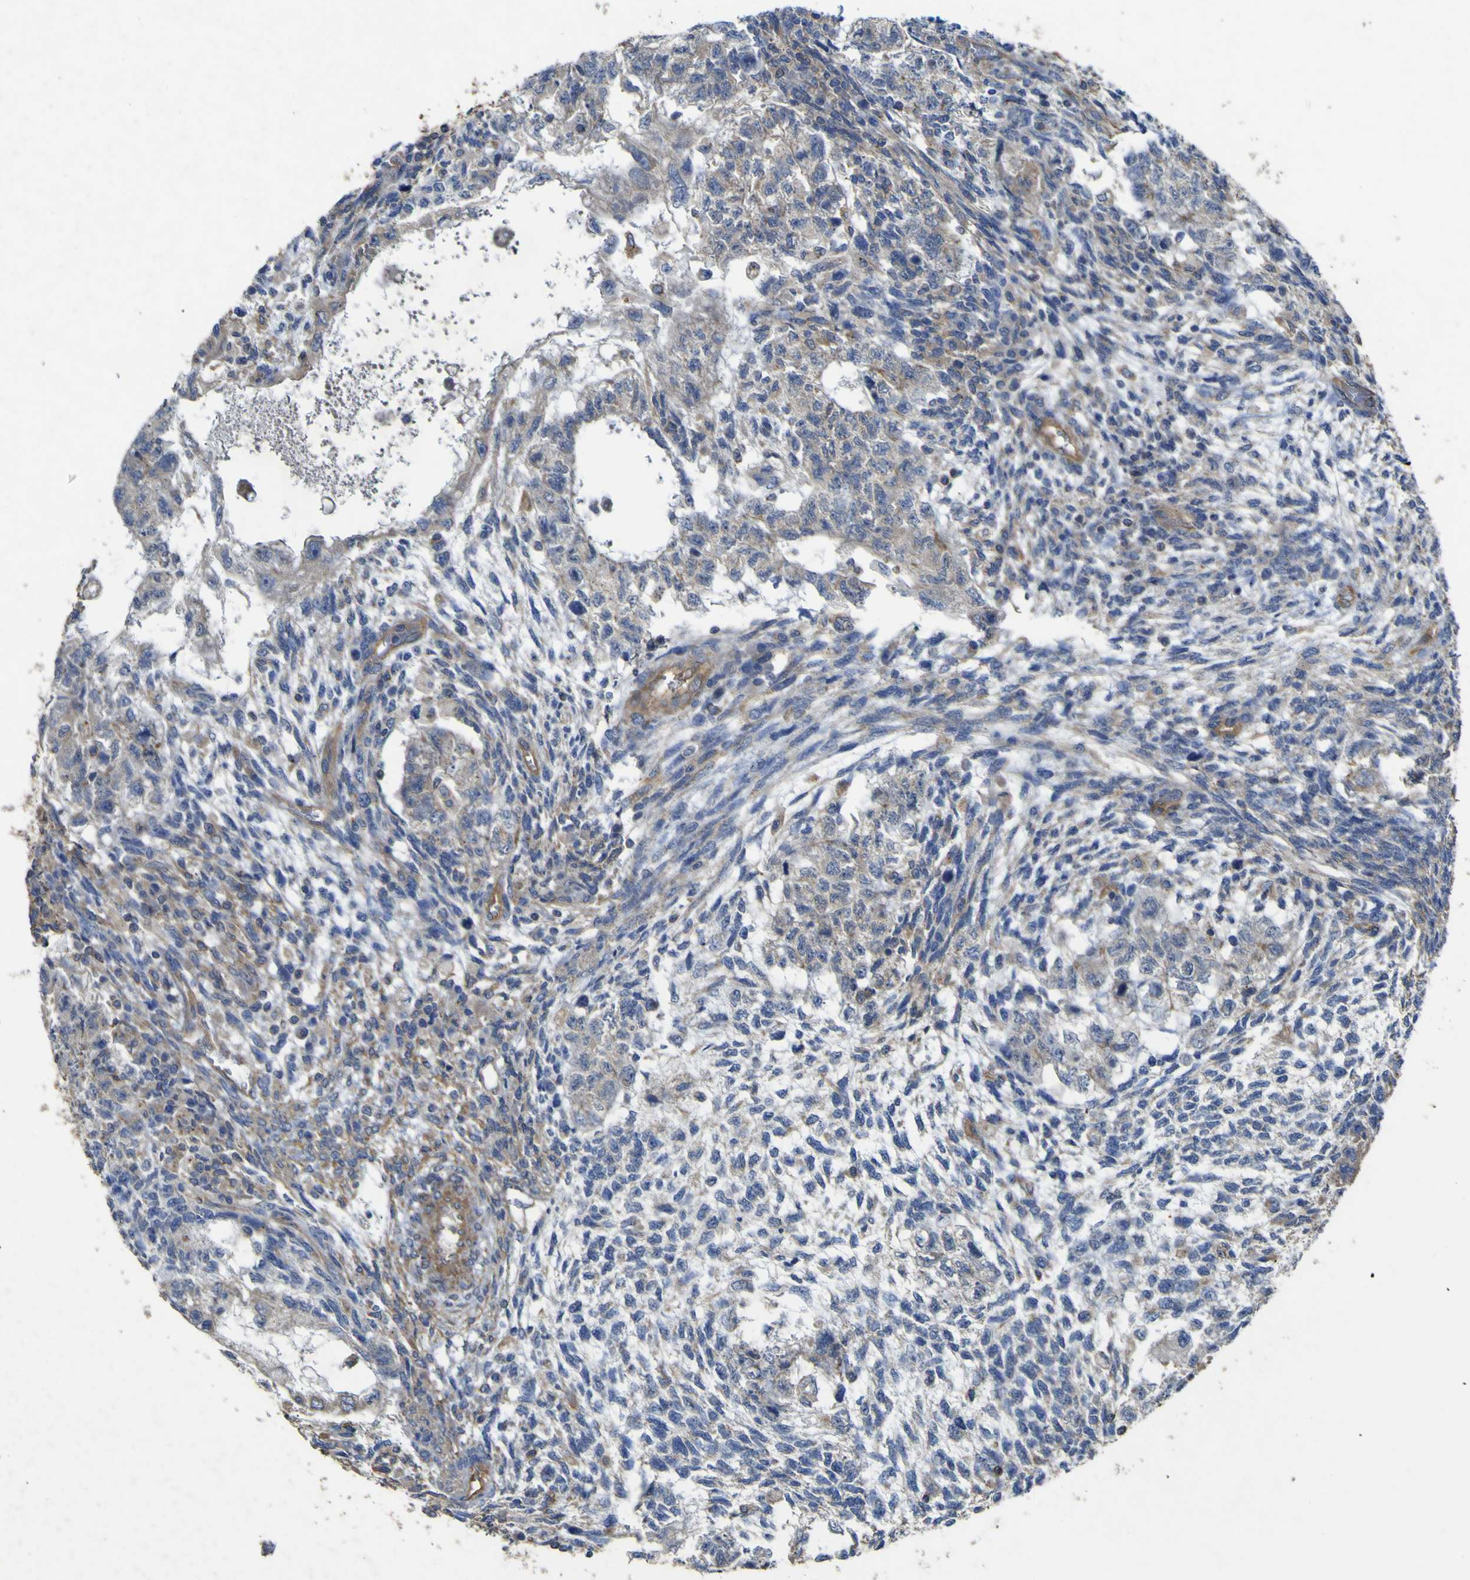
{"staining": {"intensity": "weak", "quantity": "<25%", "location": "cytoplasmic/membranous"}, "tissue": "testis cancer", "cell_type": "Tumor cells", "image_type": "cancer", "snomed": [{"axis": "morphology", "description": "Normal tissue, NOS"}, {"axis": "morphology", "description": "Carcinoma, Embryonal, NOS"}, {"axis": "topography", "description": "Testis"}], "caption": "Immunohistochemistry (IHC) of testis cancer shows no staining in tumor cells.", "gene": "TNFSF15", "patient": {"sex": "male", "age": 36}}